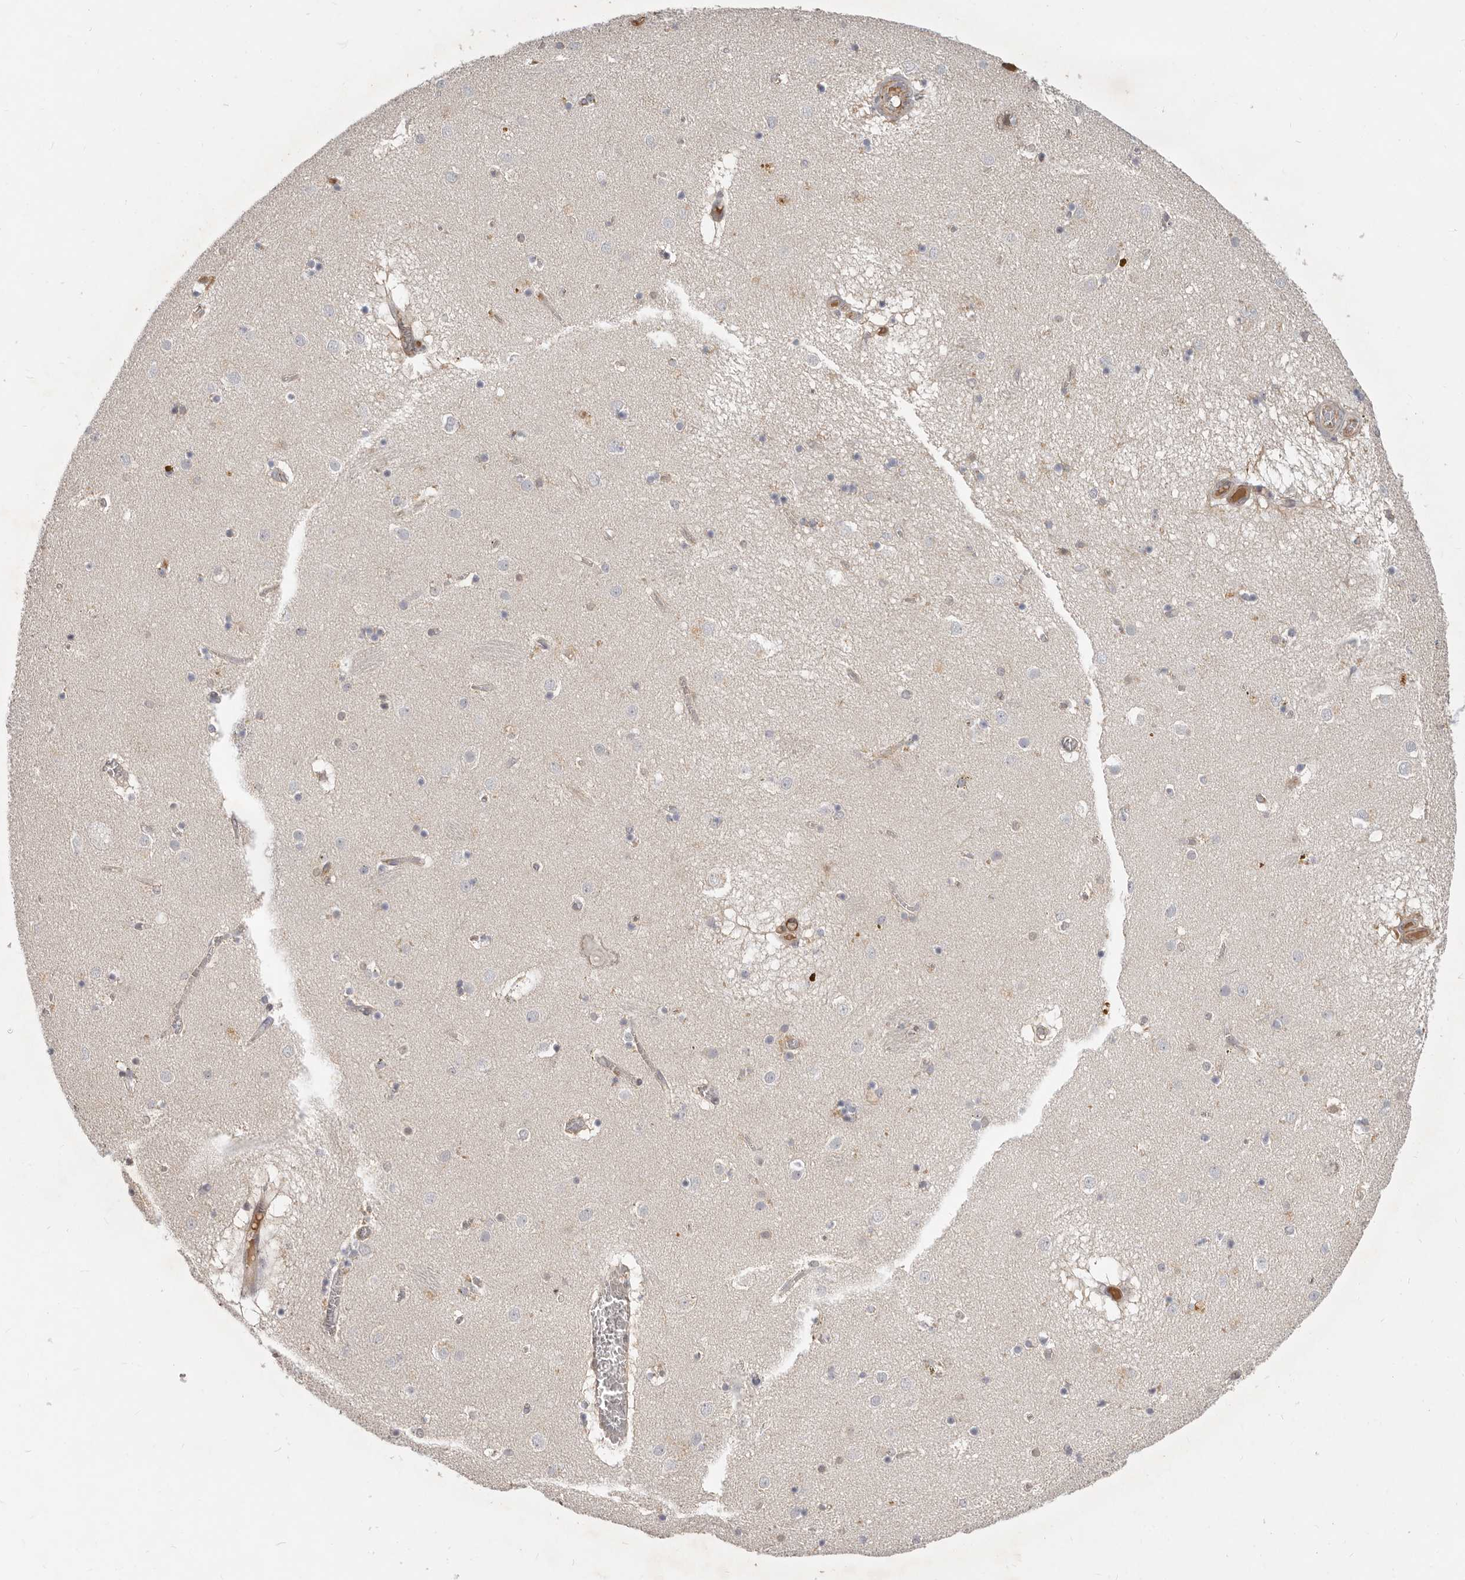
{"staining": {"intensity": "negative", "quantity": "none", "location": "none"}, "tissue": "caudate", "cell_type": "Glial cells", "image_type": "normal", "snomed": [{"axis": "morphology", "description": "Normal tissue, NOS"}, {"axis": "topography", "description": "Lateral ventricle wall"}], "caption": "Caudate stained for a protein using immunohistochemistry (IHC) exhibits no expression glial cells.", "gene": "MICALL2", "patient": {"sex": "male", "age": 70}}